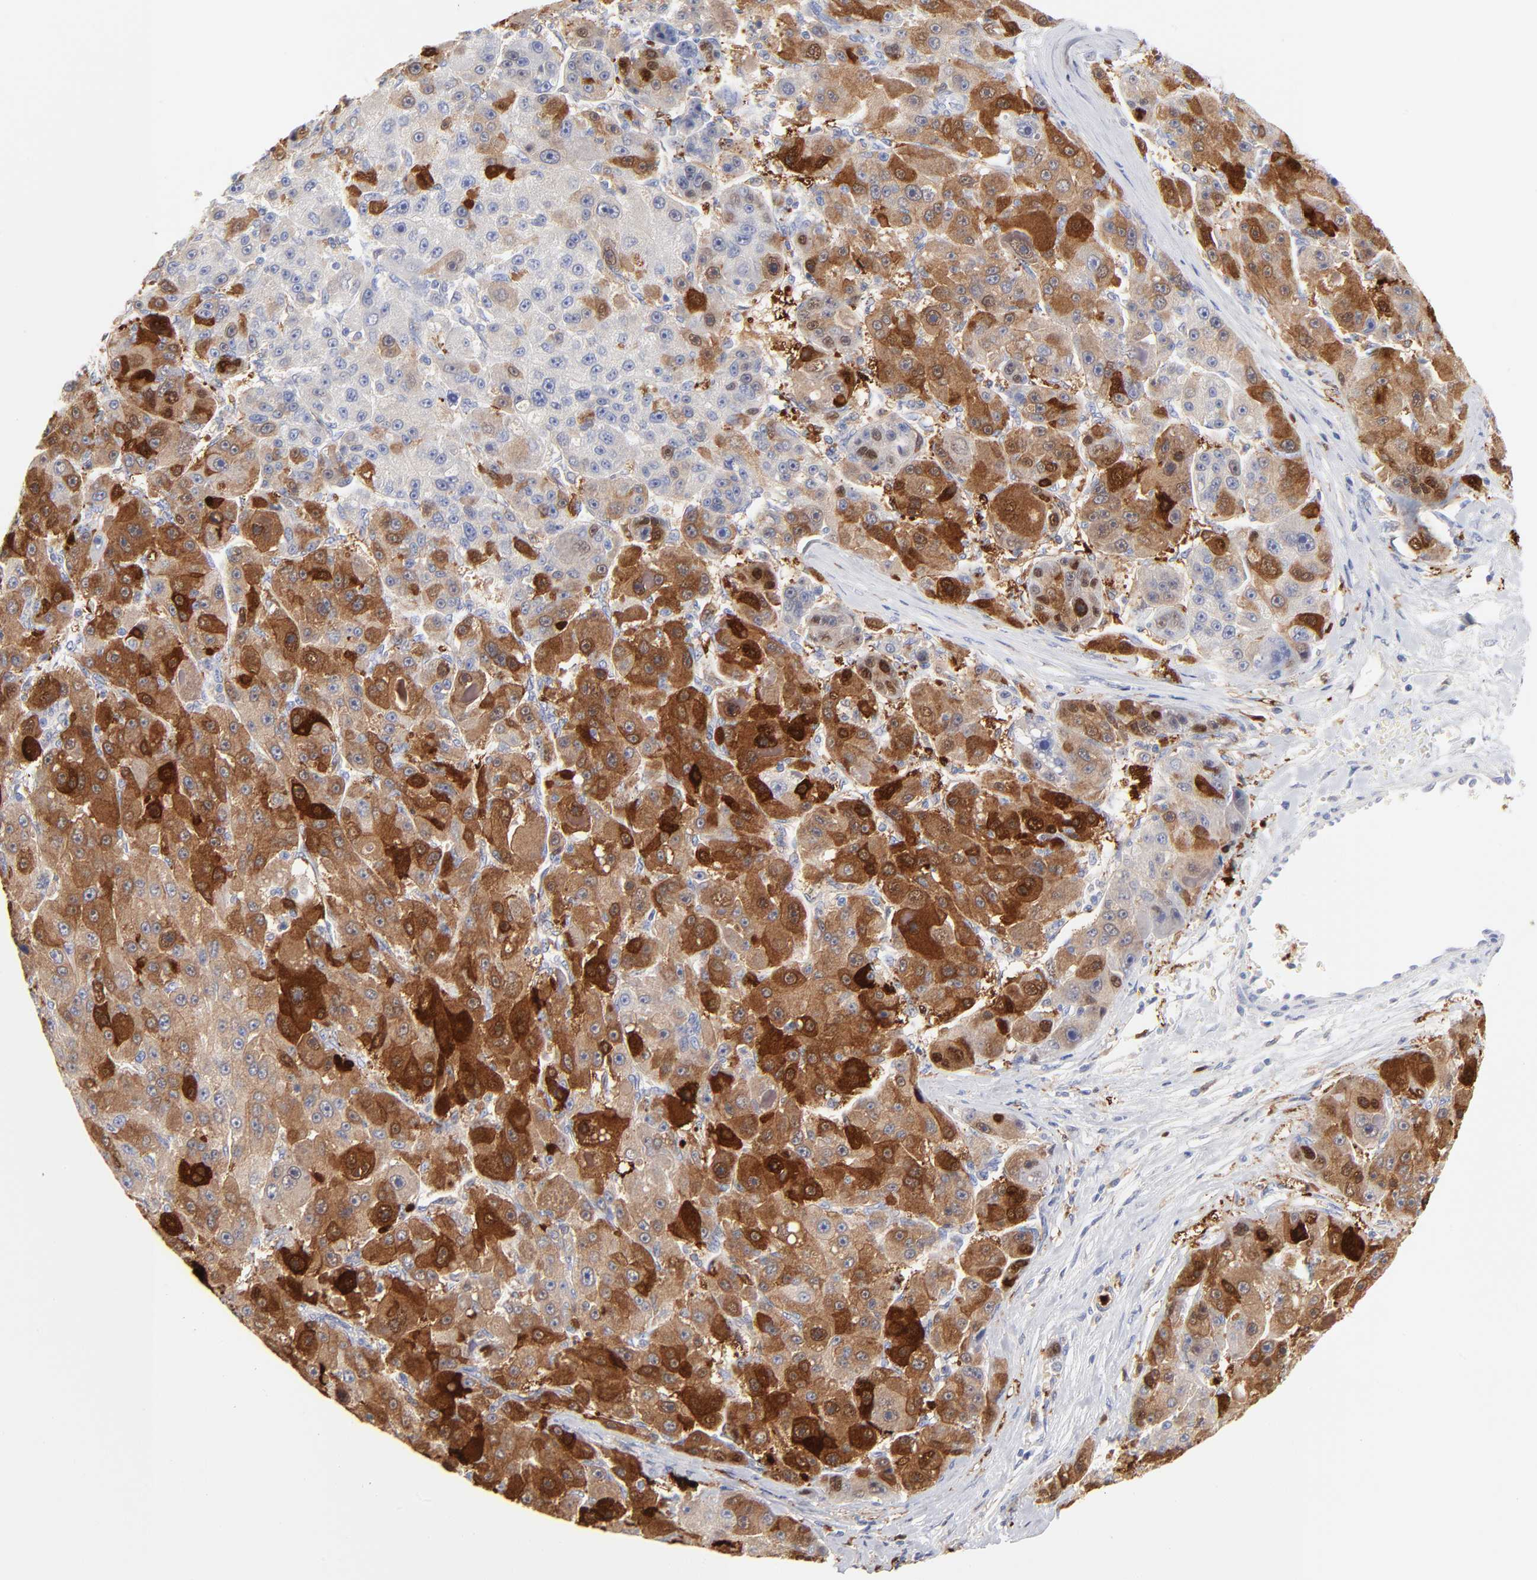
{"staining": {"intensity": "strong", "quantity": "25%-75%", "location": "cytoplasmic/membranous"}, "tissue": "liver cancer", "cell_type": "Tumor cells", "image_type": "cancer", "snomed": [{"axis": "morphology", "description": "Carcinoma, Hepatocellular, NOS"}, {"axis": "topography", "description": "Liver"}], "caption": "IHC histopathology image of human liver cancer stained for a protein (brown), which displays high levels of strong cytoplasmic/membranous positivity in about 25%-75% of tumor cells.", "gene": "IFIT2", "patient": {"sex": "male", "age": 76}}